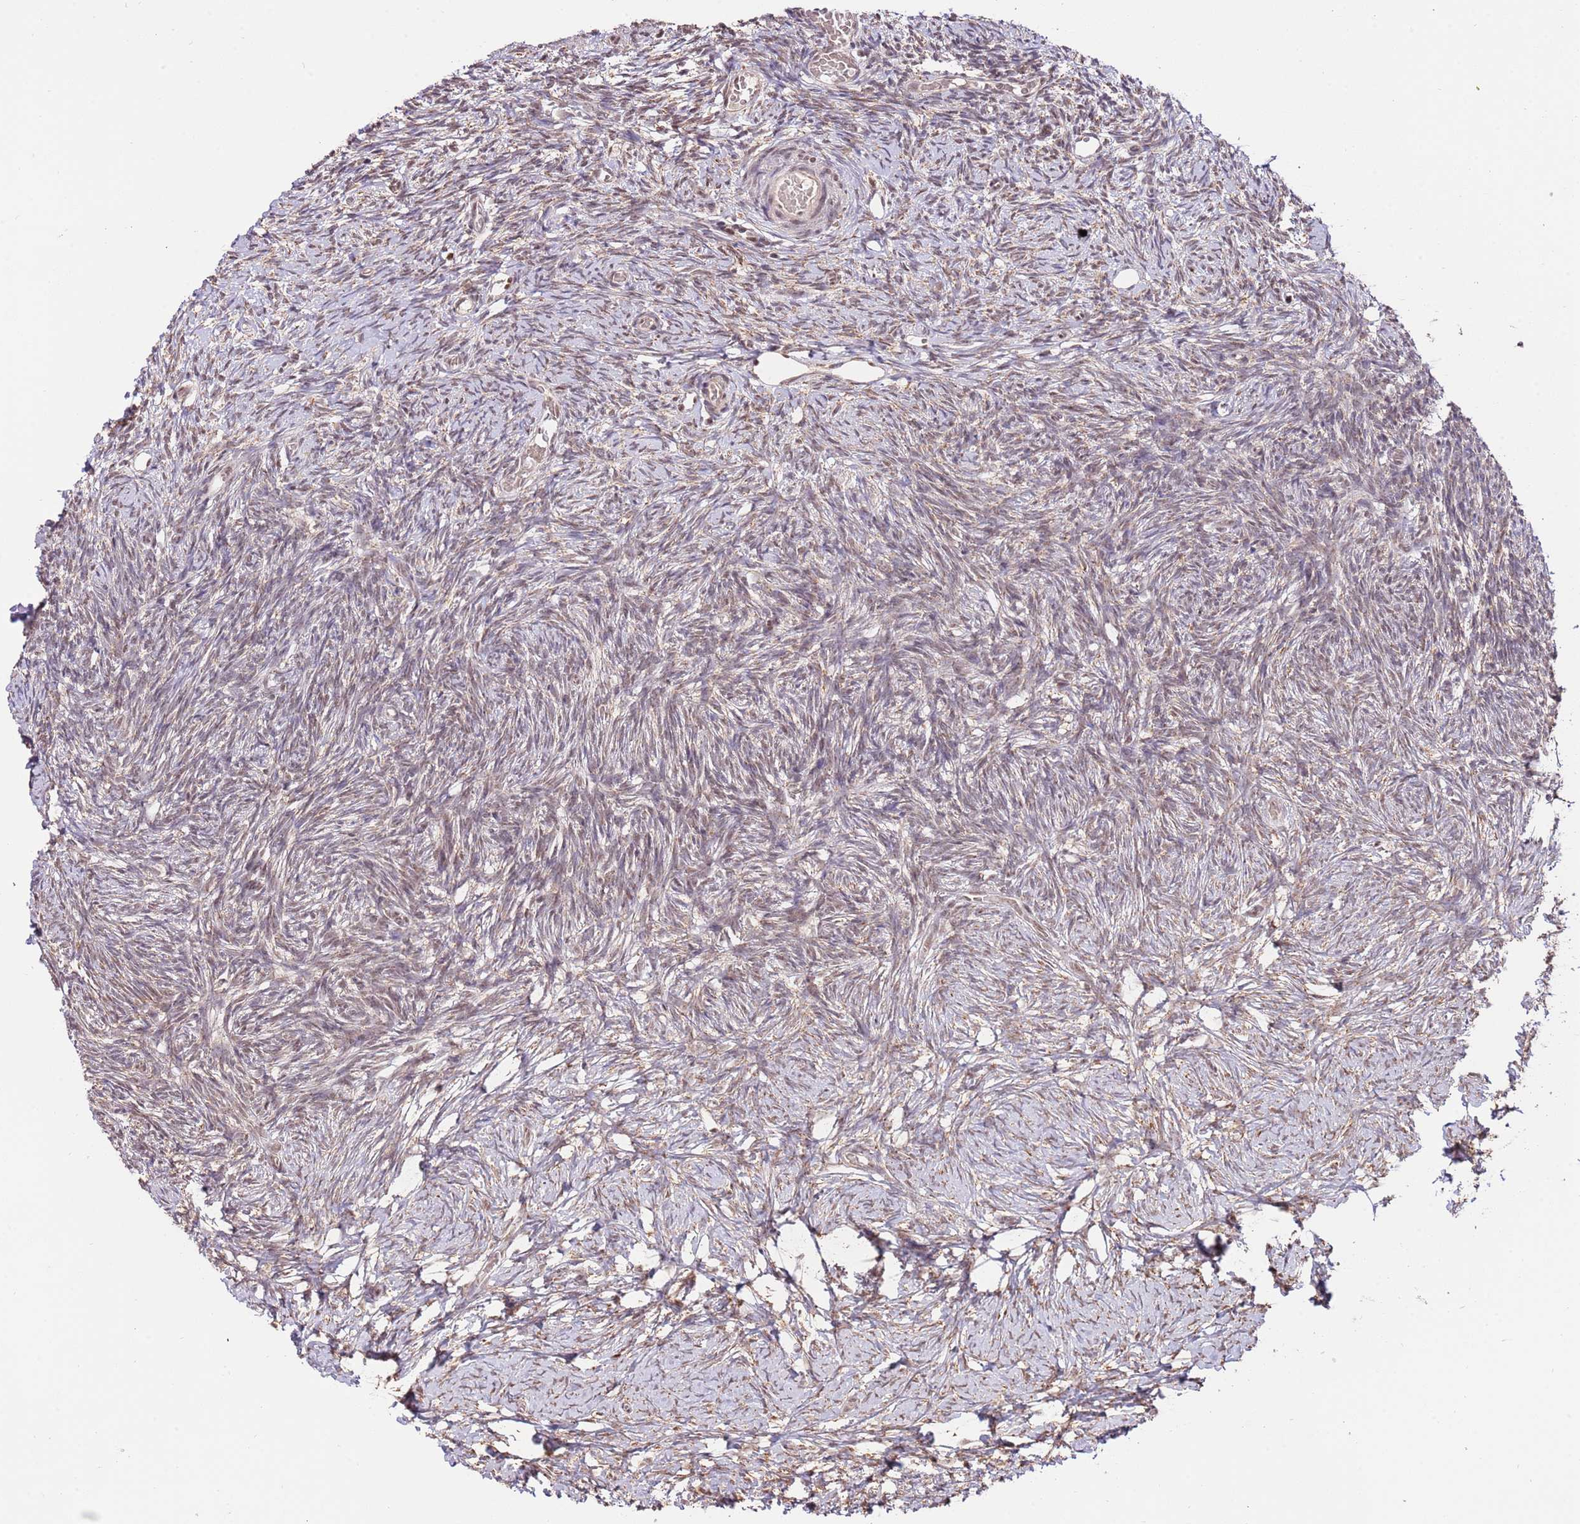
{"staining": {"intensity": "moderate", "quantity": "25%-75%", "location": "cytoplasmic/membranous,nuclear"}, "tissue": "ovary", "cell_type": "Ovarian stroma cells", "image_type": "normal", "snomed": [{"axis": "morphology", "description": "Normal tissue, NOS"}, {"axis": "topography", "description": "Ovary"}], "caption": "DAB immunohistochemical staining of benign human ovary exhibits moderate cytoplasmic/membranous,nuclear protein expression in about 25%-75% of ovarian stroma cells.", "gene": "RIF1", "patient": {"sex": "female", "age": 39}}